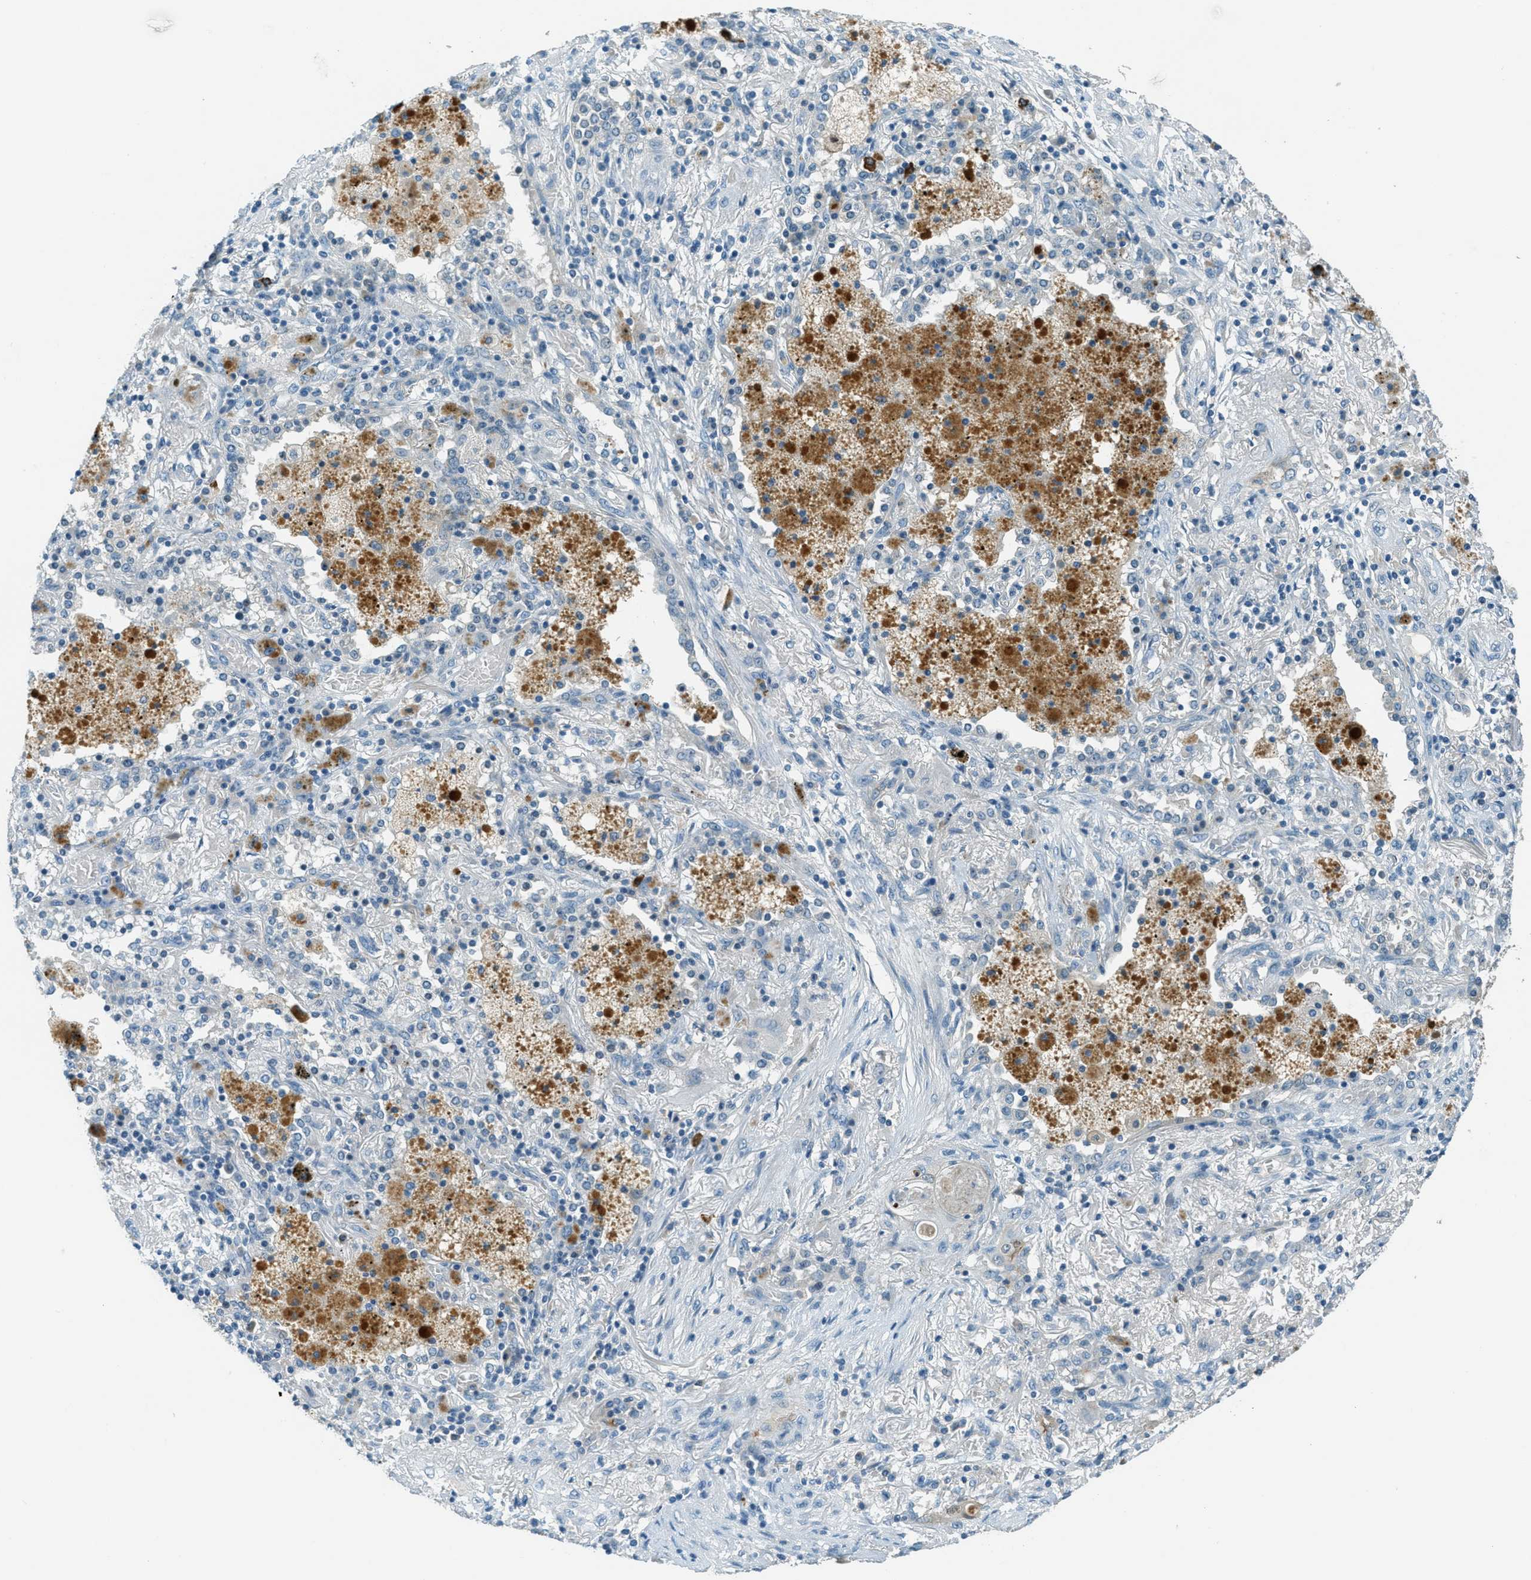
{"staining": {"intensity": "negative", "quantity": "none", "location": "none"}, "tissue": "lung cancer", "cell_type": "Tumor cells", "image_type": "cancer", "snomed": [{"axis": "morphology", "description": "Squamous cell carcinoma, NOS"}, {"axis": "topography", "description": "Lung"}], "caption": "This is an immunohistochemistry (IHC) photomicrograph of lung cancer (squamous cell carcinoma). There is no positivity in tumor cells.", "gene": "MSLN", "patient": {"sex": "female", "age": 47}}